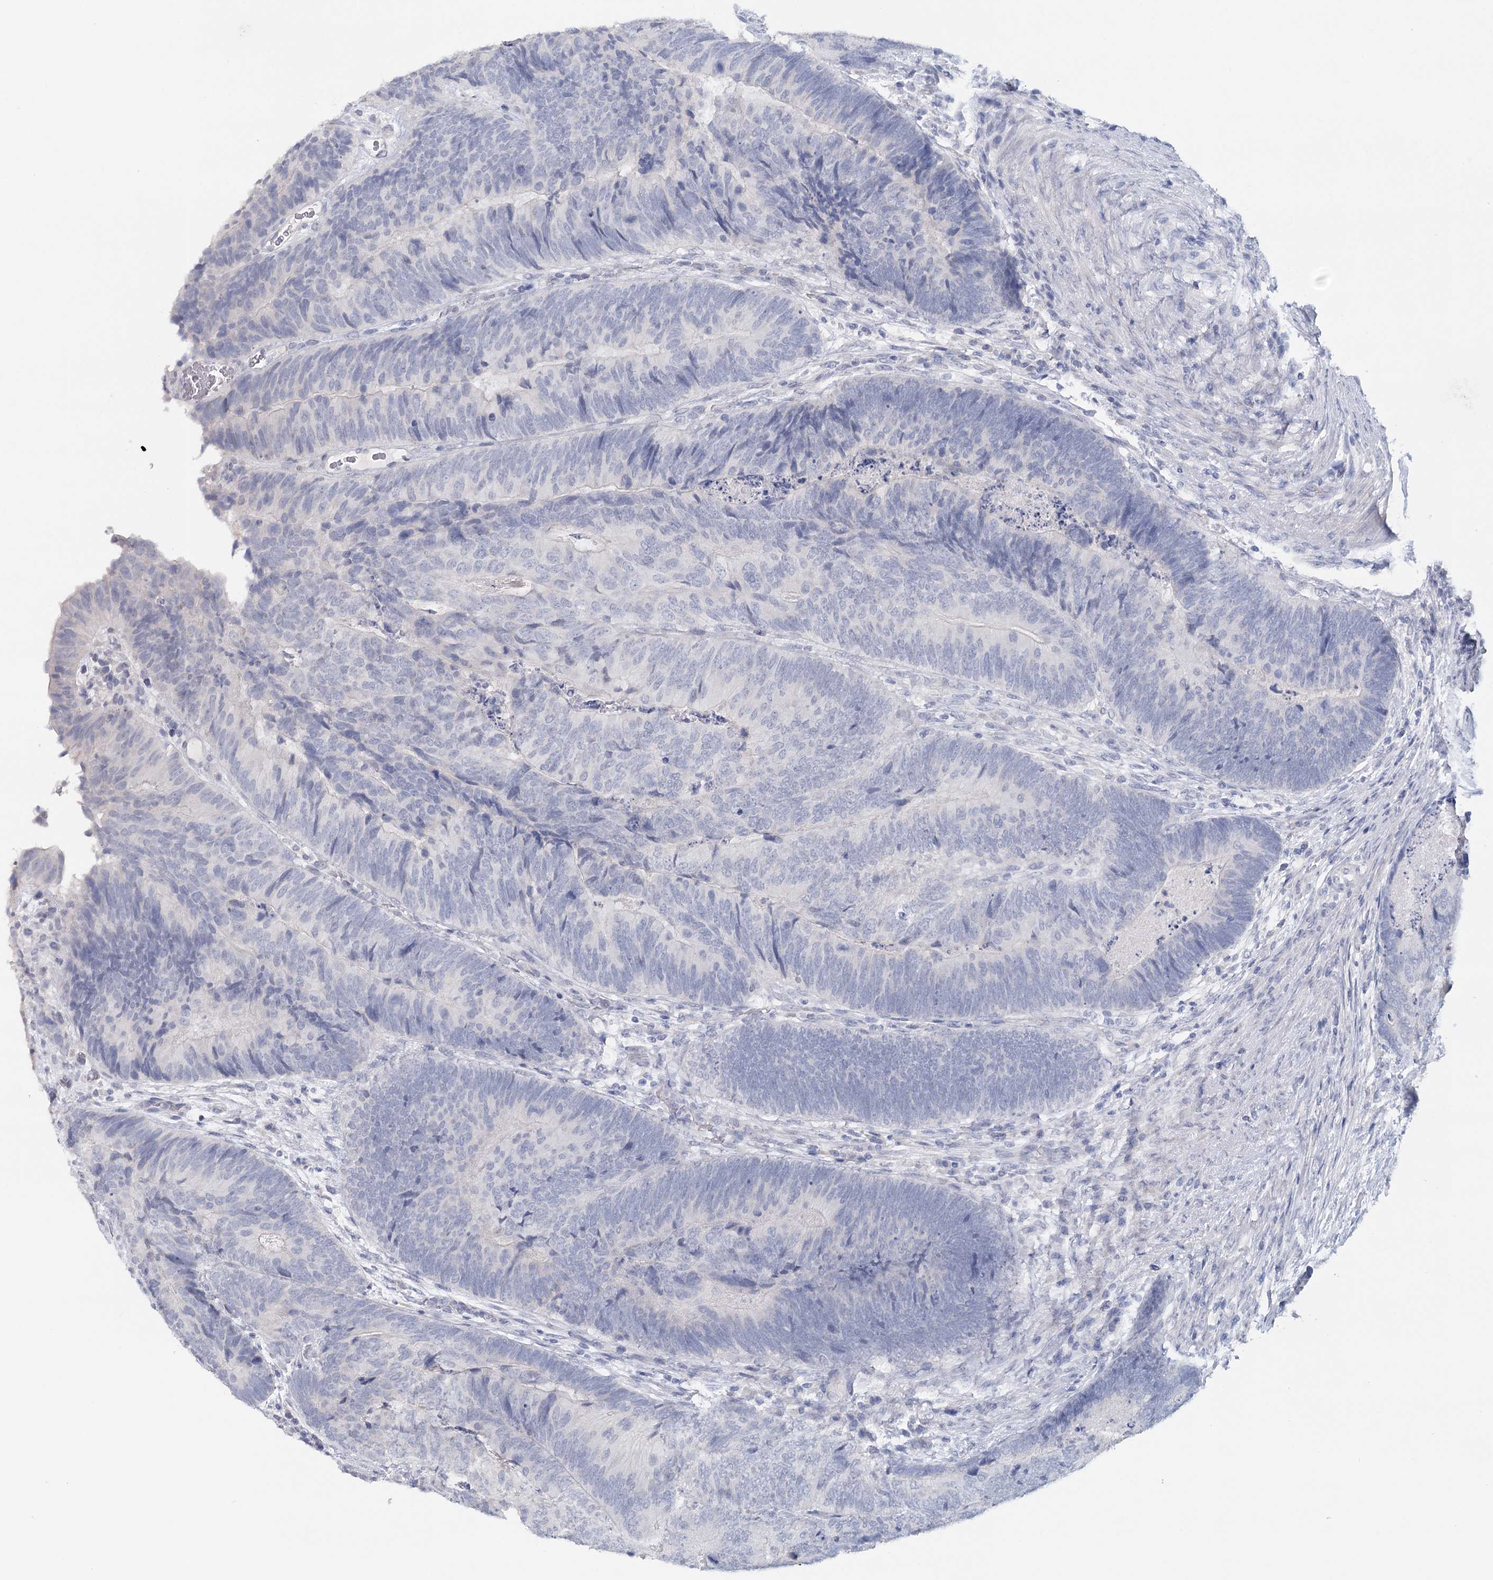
{"staining": {"intensity": "negative", "quantity": "none", "location": "none"}, "tissue": "colorectal cancer", "cell_type": "Tumor cells", "image_type": "cancer", "snomed": [{"axis": "morphology", "description": "Adenocarcinoma, NOS"}, {"axis": "topography", "description": "Colon"}], "caption": "Image shows no protein positivity in tumor cells of colorectal cancer (adenocarcinoma) tissue.", "gene": "HSPA4L", "patient": {"sex": "female", "age": 67}}